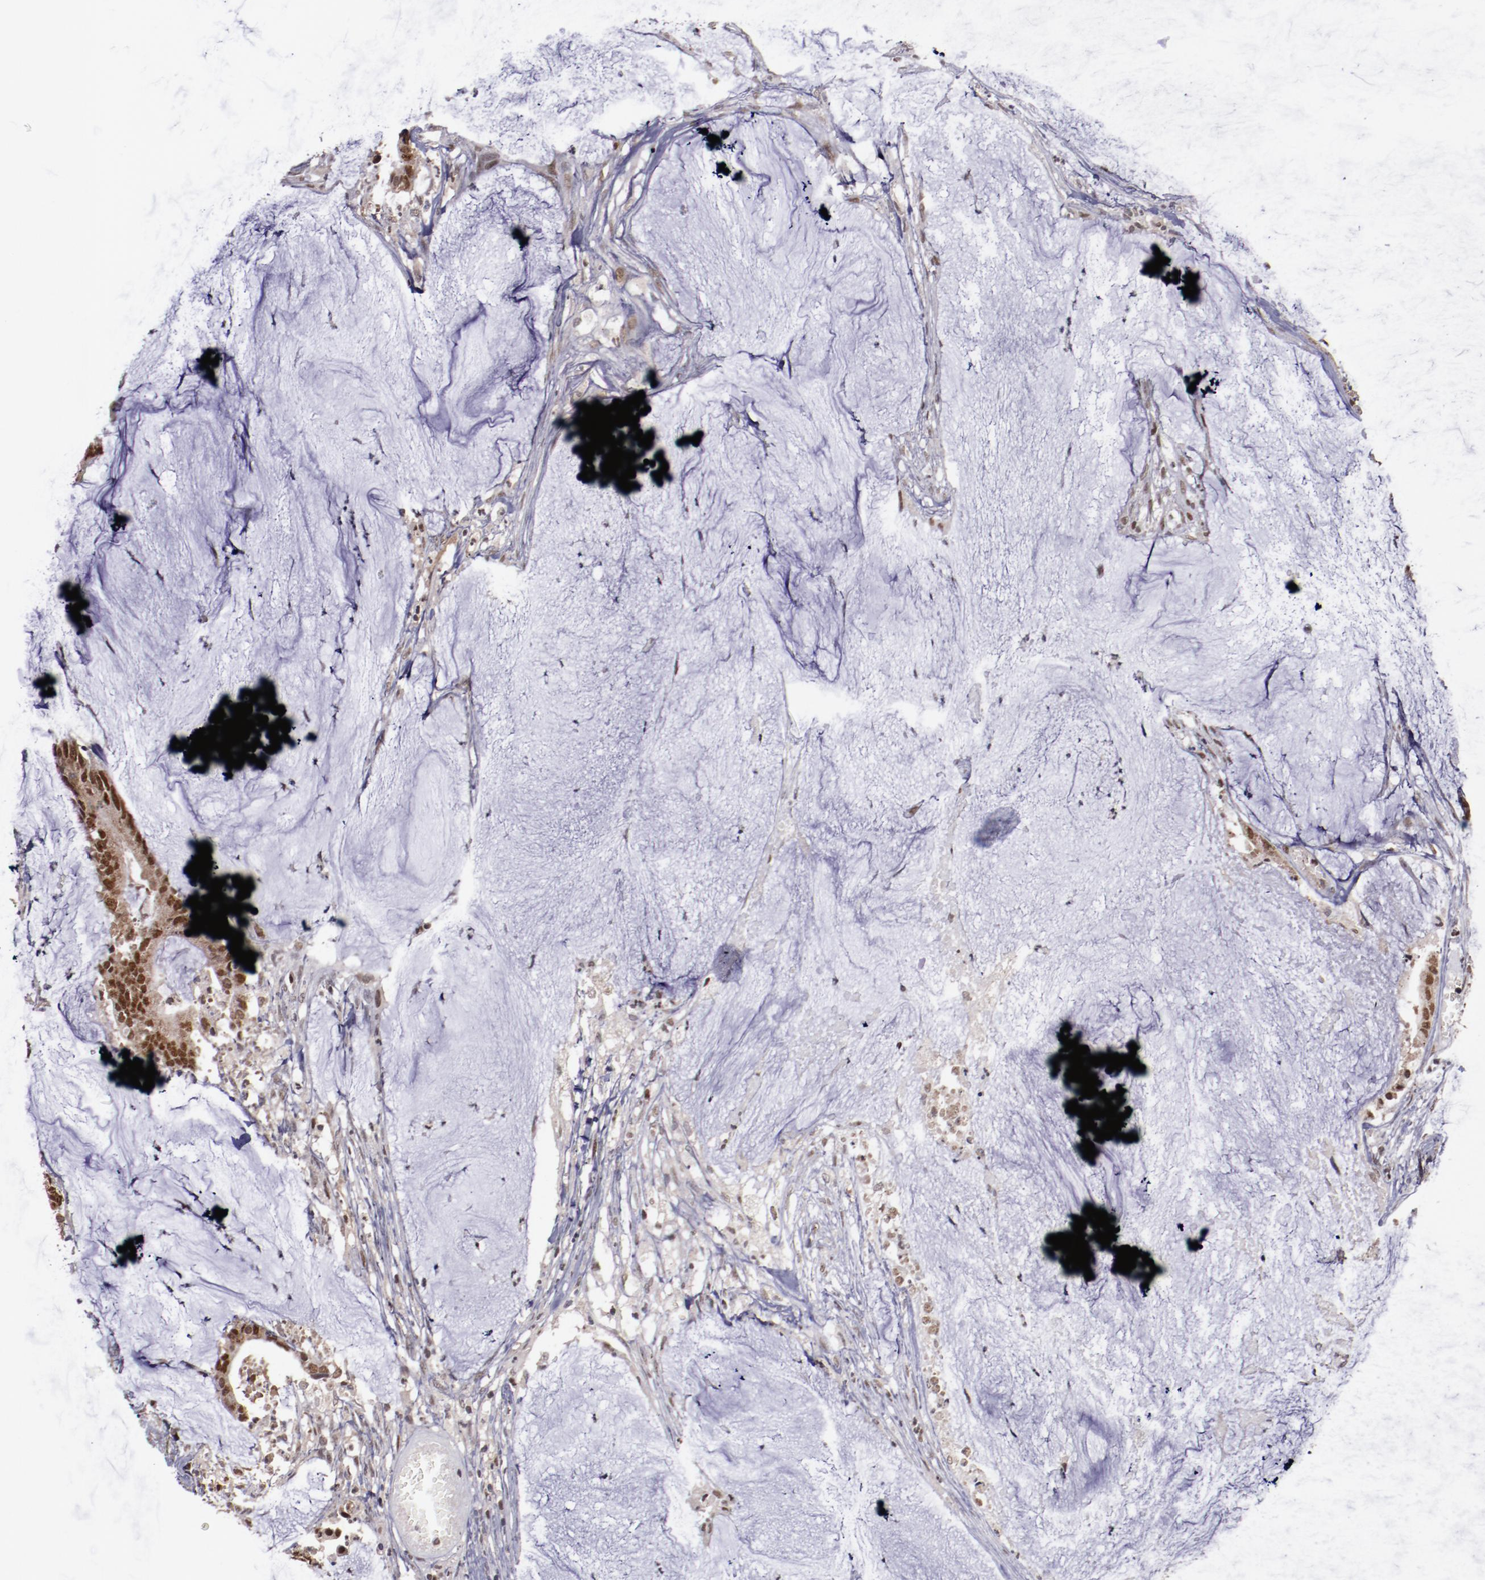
{"staining": {"intensity": "strong", "quantity": ">75%", "location": "nuclear"}, "tissue": "colorectal cancer", "cell_type": "Tumor cells", "image_type": "cancer", "snomed": [{"axis": "morphology", "description": "Adenocarcinoma, NOS"}, {"axis": "topography", "description": "Rectum"}], "caption": "Tumor cells show high levels of strong nuclear expression in about >75% of cells in human colorectal cancer.", "gene": "CHEK2", "patient": {"sex": "female", "age": 66}}